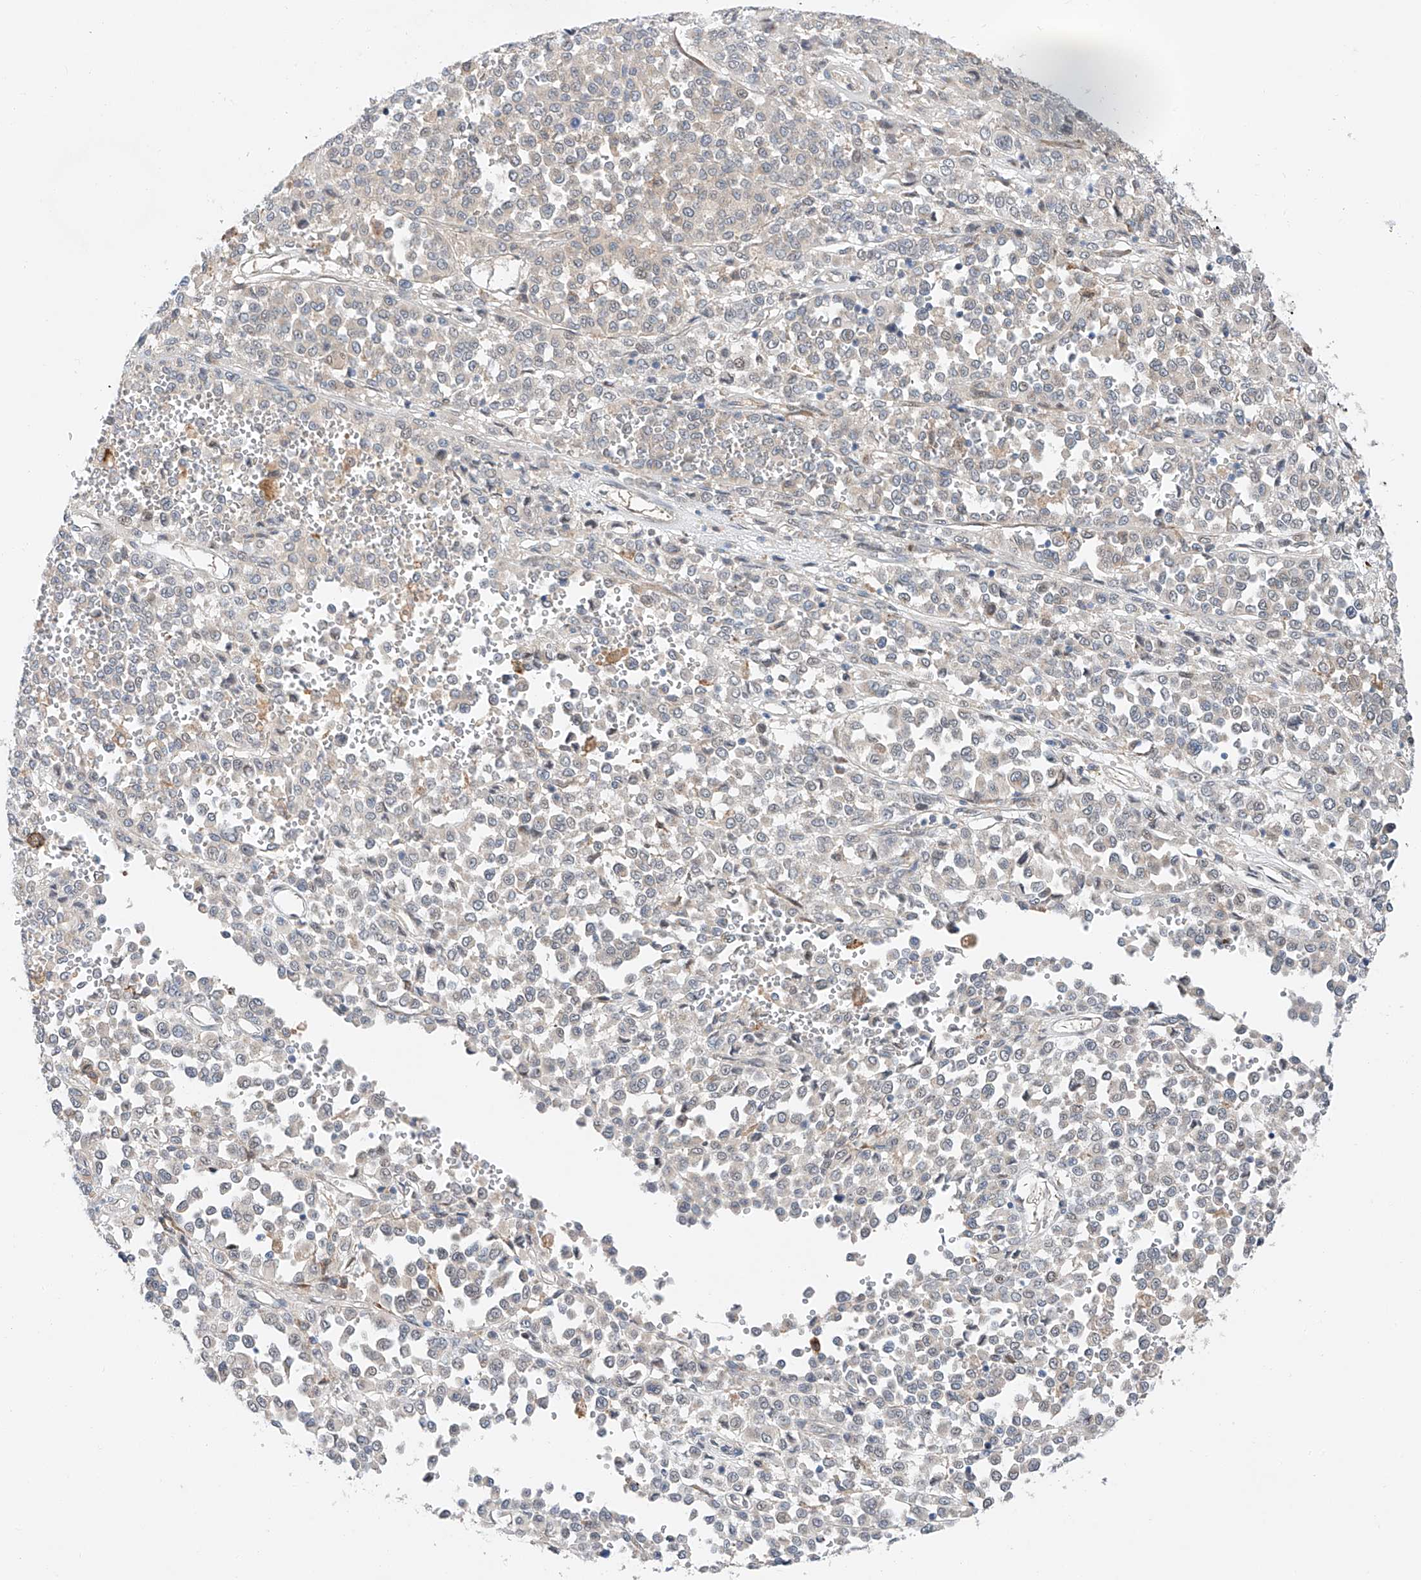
{"staining": {"intensity": "weak", "quantity": "<25%", "location": "cytoplasmic/membranous"}, "tissue": "melanoma", "cell_type": "Tumor cells", "image_type": "cancer", "snomed": [{"axis": "morphology", "description": "Malignant melanoma, Metastatic site"}, {"axis": "topography", "description": "Pancreas"}], "caption": "The photomicrograph demonstrates no significant positivity in tumor cells of melanoma.", "gene": "CLDND1", "patient": {"sex": "female", "age": 30}}